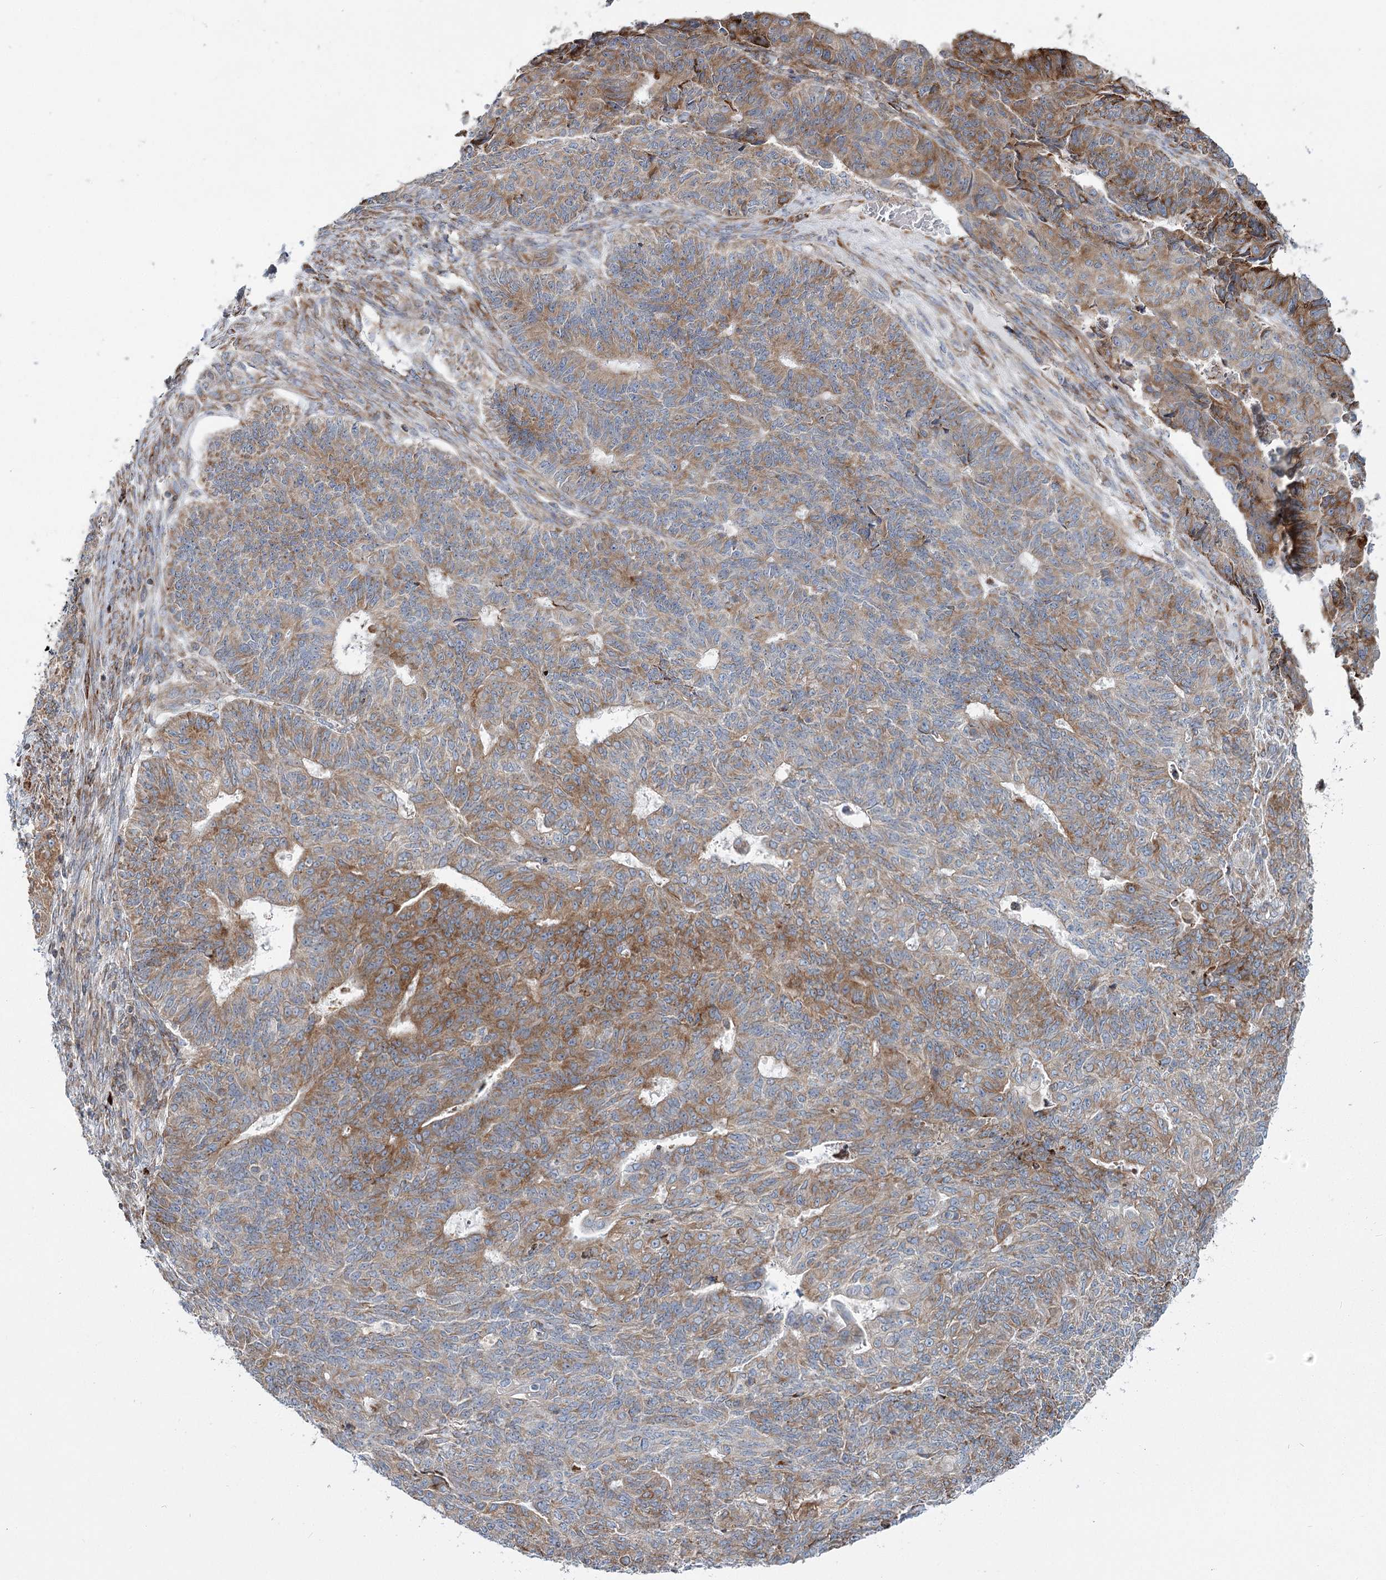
{"staining": {"intensity": "moderate", "quantity": "25%-75%", "location": "cytoplasmic/membranous"}, "tissue": "endometrial cancer", "cell_type": "Tumor cells", "image_type": "cancer", "snomed": [{"axis": "morphology", "description": "Adenocarcinoma, NOS"}, {"axis": "topography", "description": "Endometrium"}], "caption": "Brown immunohistochemical staining in human endometrial cancer (adenocarcinoma) shows moderate cytoplasmic/membranous staining in about 25%-75% of tumor cells.", "gene": "POGLUT1", "patient": {"sex": "female", "age": 32}}